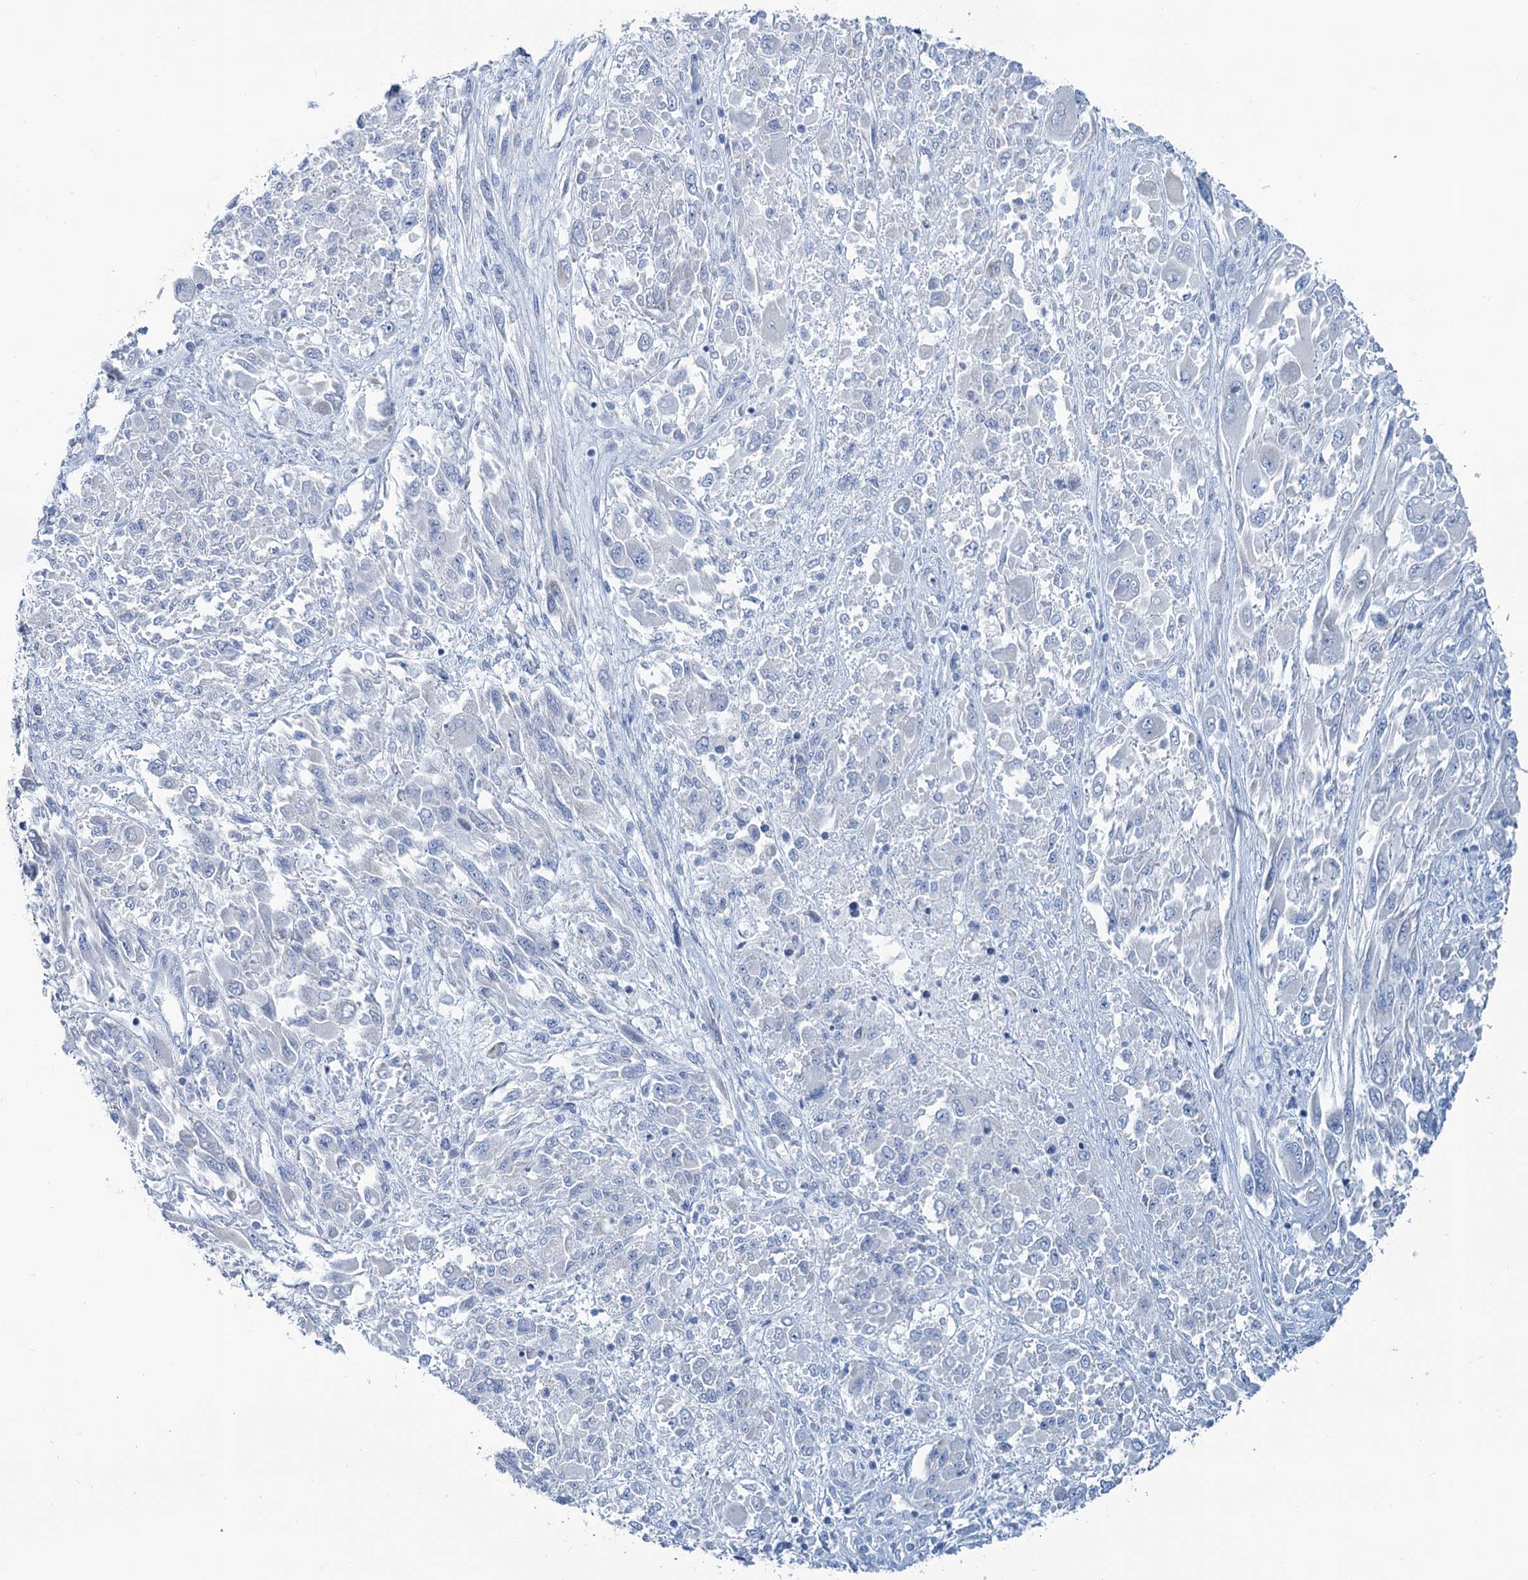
{"staining": {"intensity": "negative", "quantity": "none", "location": "none"}, "tissue": "melanoma", "cell_type": "Tumor cells", "image_type": "cancer", "snomed": [{"axis": "morphology", "description": "Malignant melanoma, NOS"}, {"axis": "topography", "description": "Skin"}], "caption": "This is an IHC image of human malignant melanoma. There is no positivity in tumor cells.", "gene": "SLC1A3", "patient": {"sex": "female", "age": 91}}